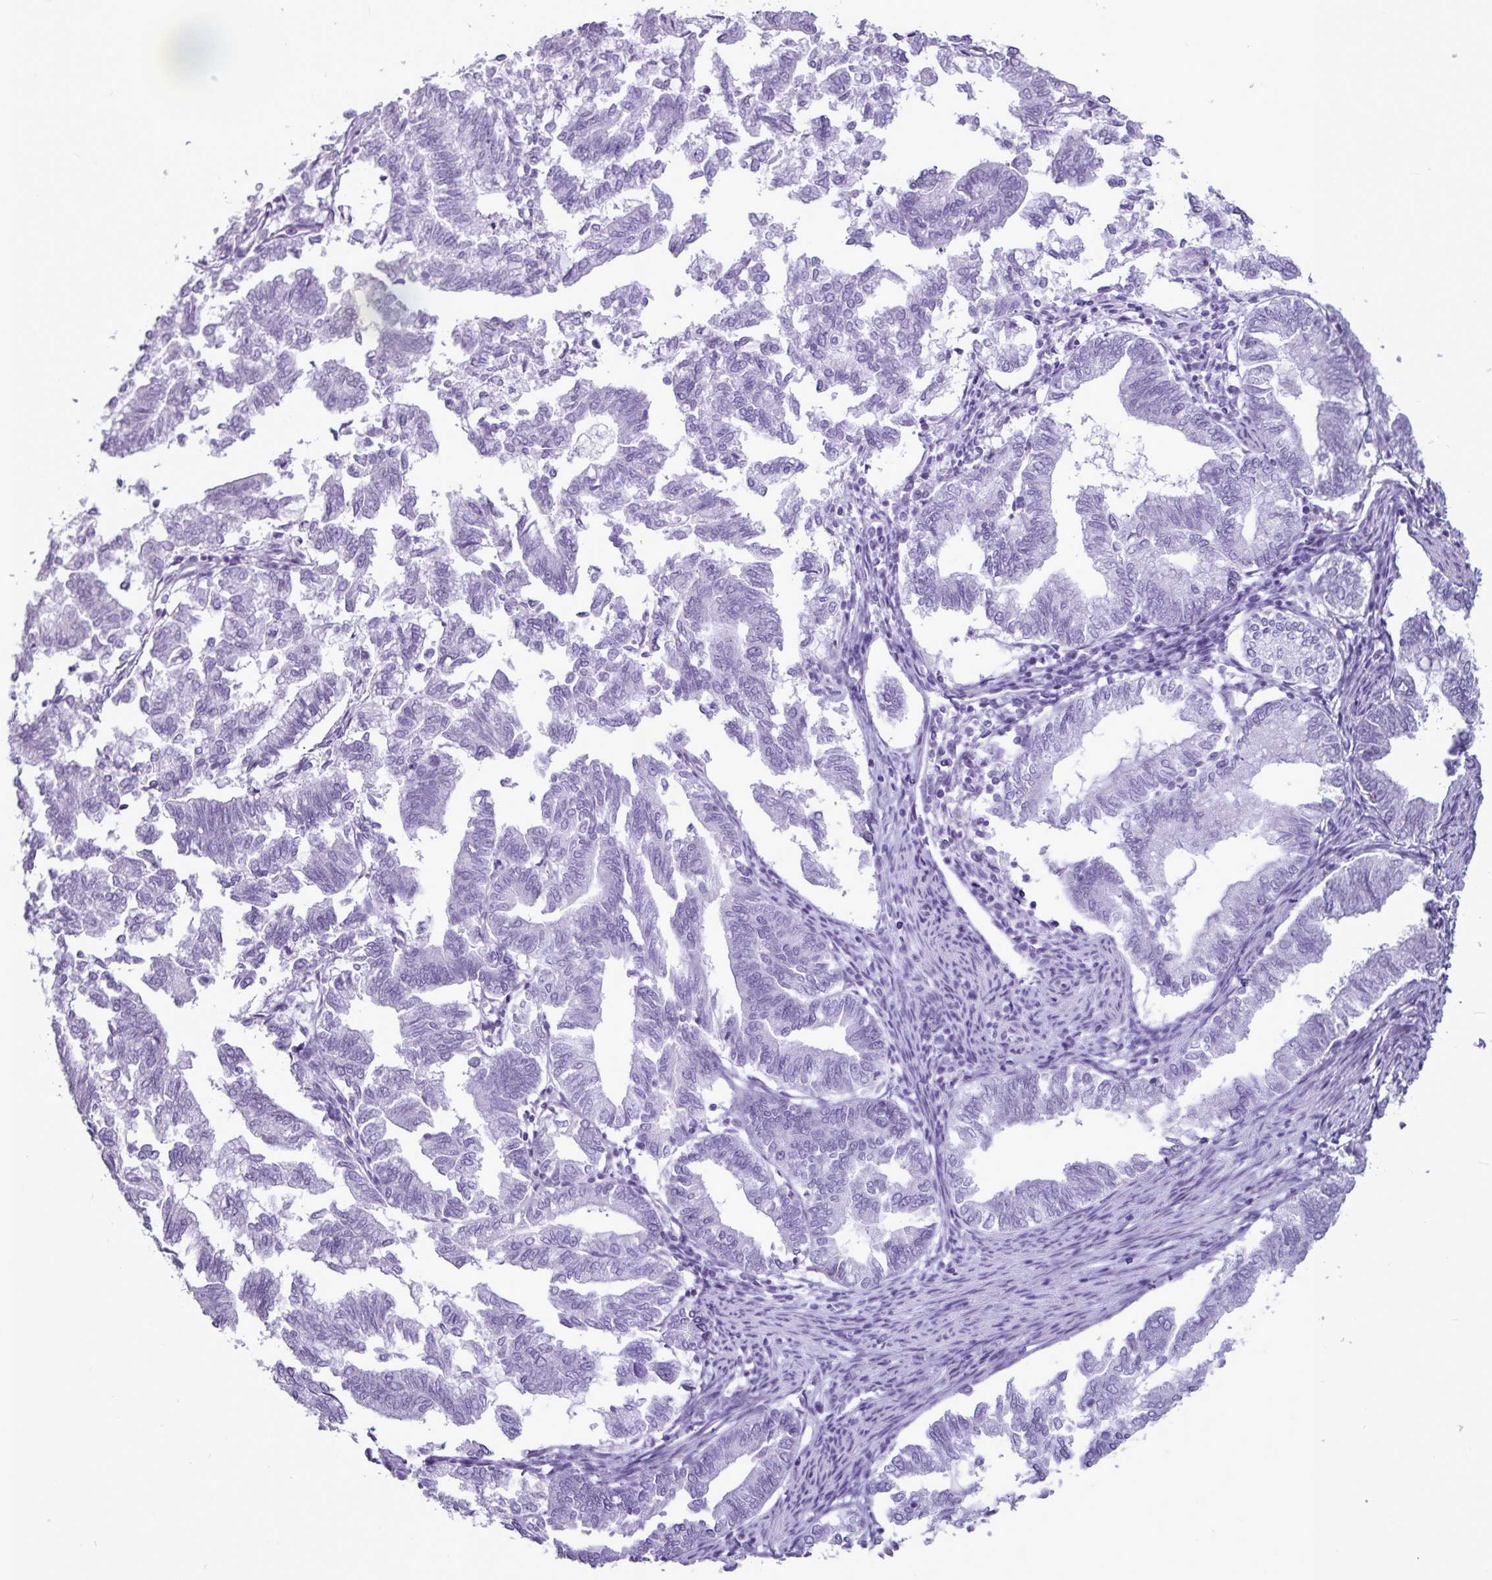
{"staining": {"intensity": "negative", "quantity": "none", "location": "none"}, "tissue": "endometrial cancer", "cell_type": "Tumor cells", "image_type": "cancer", "snomed": [{"axis": "morphology", "description": "Adenocarcinoma, NOS"}, {"axis": "topography", "description": "Endometrium"}], "caption": "Tumor cells show no significant staining in endometrial adenocarcinoma.", "gene": "AMY1B", "patient": {"sex": "female", "age": 79}}